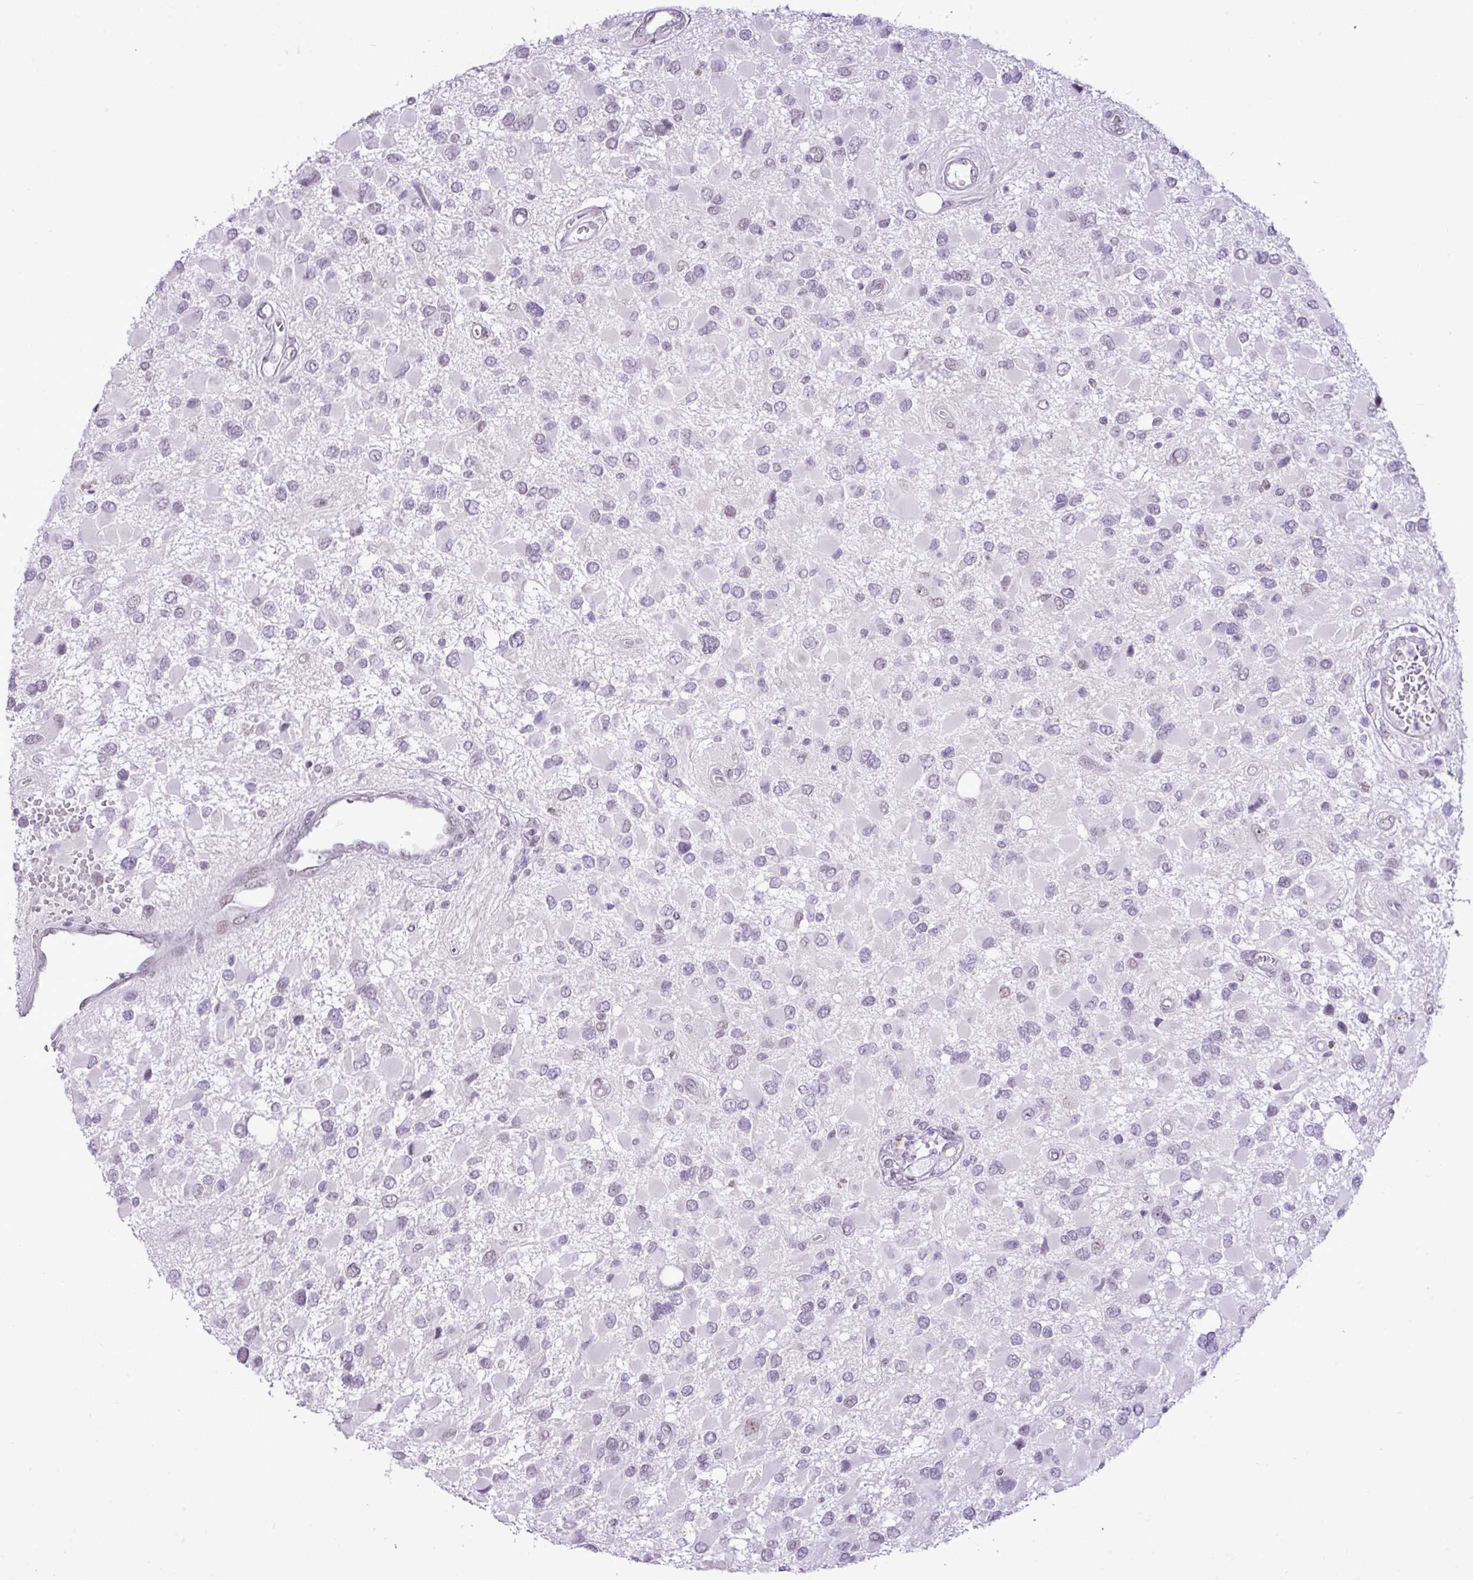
{"staining": {"intensity": "negative", "quantity": "none", "location": "none"}, "tissue": "glioma", "cell_type": "Tumor cells", "image_type": "cancer", "snomed": [{"axis": "morphology", "description": "Glioma, malignant, High grade"}, {"axis": "topography", "description": "Brain"}], "caption": "High power microscopy histopathology image of an immunohistochemistry histopathology image of glioma, revealing no significant positivity in tumor cells.", "gene": "ELOA2", "patient": {"sex": "male", "age": 53}}